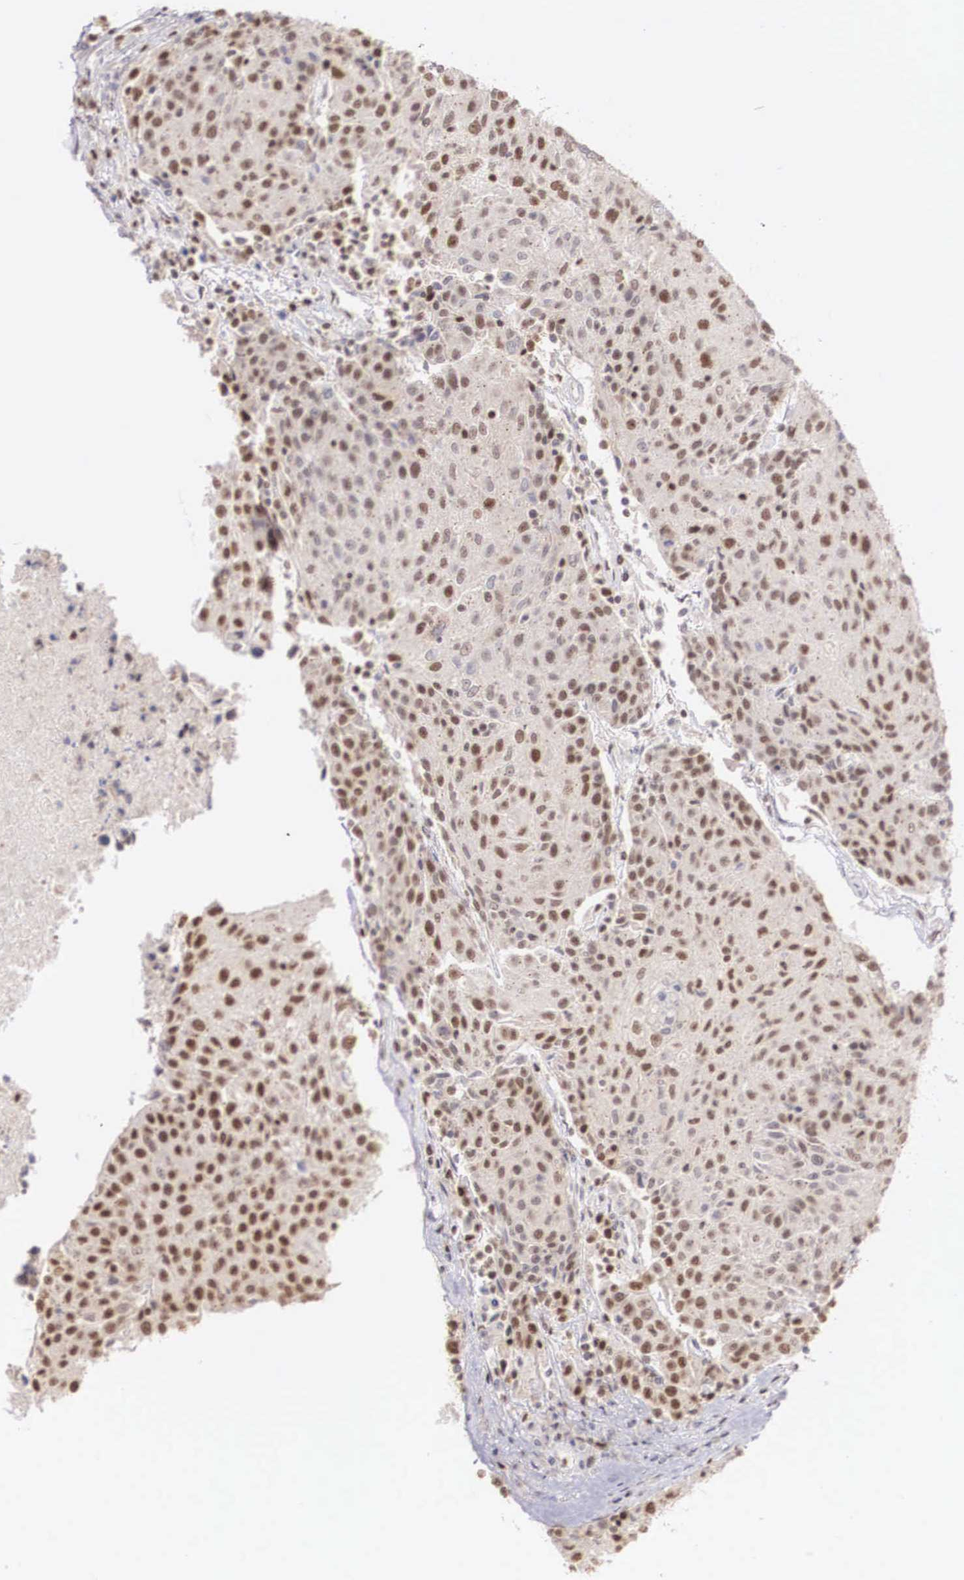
{"staining": {"intensity": "strong", "quantity": ">75%", "location": "nuclear"}, "tissue": "urothelial cancer", "cell_type": "Tumor cells", "image_type": "cancer", "snomed": [{"axis": "morphology", "description": "Urothelial carcinoma, High grade"}, {"axis": "topography", "description": "Urinary bladder"}], "caption": "Strong nuclear protein positivity is seen in about >75% of tumor cells in urothelial cancer. (Stains: DAB in brown, nuclei in blue, Microscopy: brightfield microscopy at high magnification).", "gene": "HTATSF1", "patient": {"sex": "female", "age": 85}}